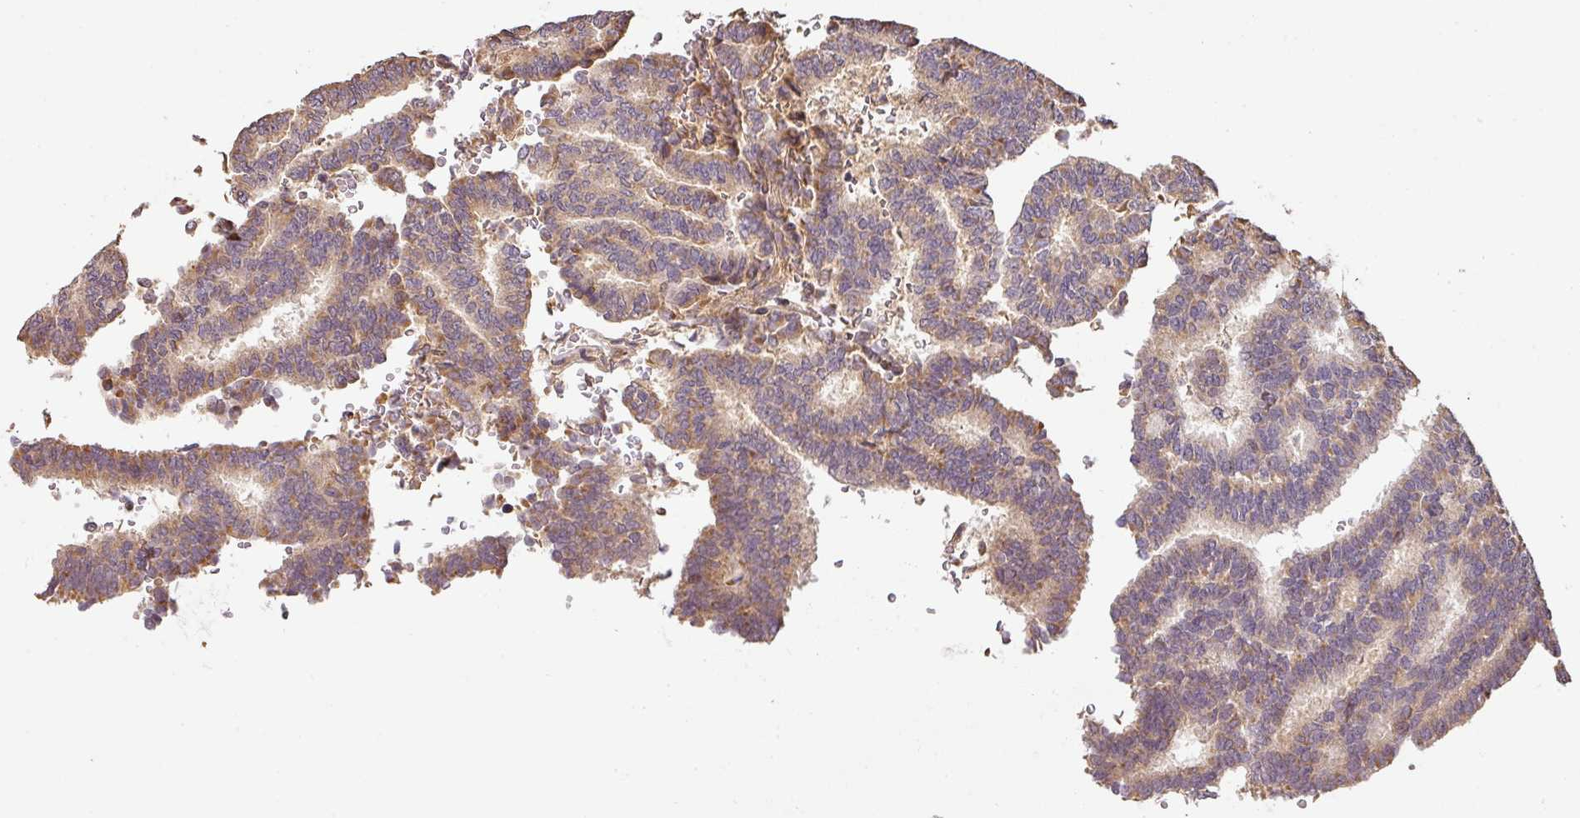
{"staining": {"intensity": "weak", "quantity": "25%-75%", "location": "cytoplasmic/membranous"}, "tissue": "thyroid cancer", "cell_type": "Tumor cells", "image_type": "cancer", "snomed": [{"axis": "morphology", "description": "Papillary adenocarcinoma, NOS"}, {"axis": "topography", "description": "Thyroid gland"}], "caption": "High-magnification brightfield microscopy of thyroid cancer (papillary adenocarcinoma) stained with DAB (3,3'-diaminobenzidine) (brown) and counterstained with hematoxylin (blue). tumor cells exhibit weak cytoplasmic/membranous staining is appreciated in approximately25%-75% of cells.", "gene": "BPIFB3", "patient": {"sex": "female", "age": 35}}